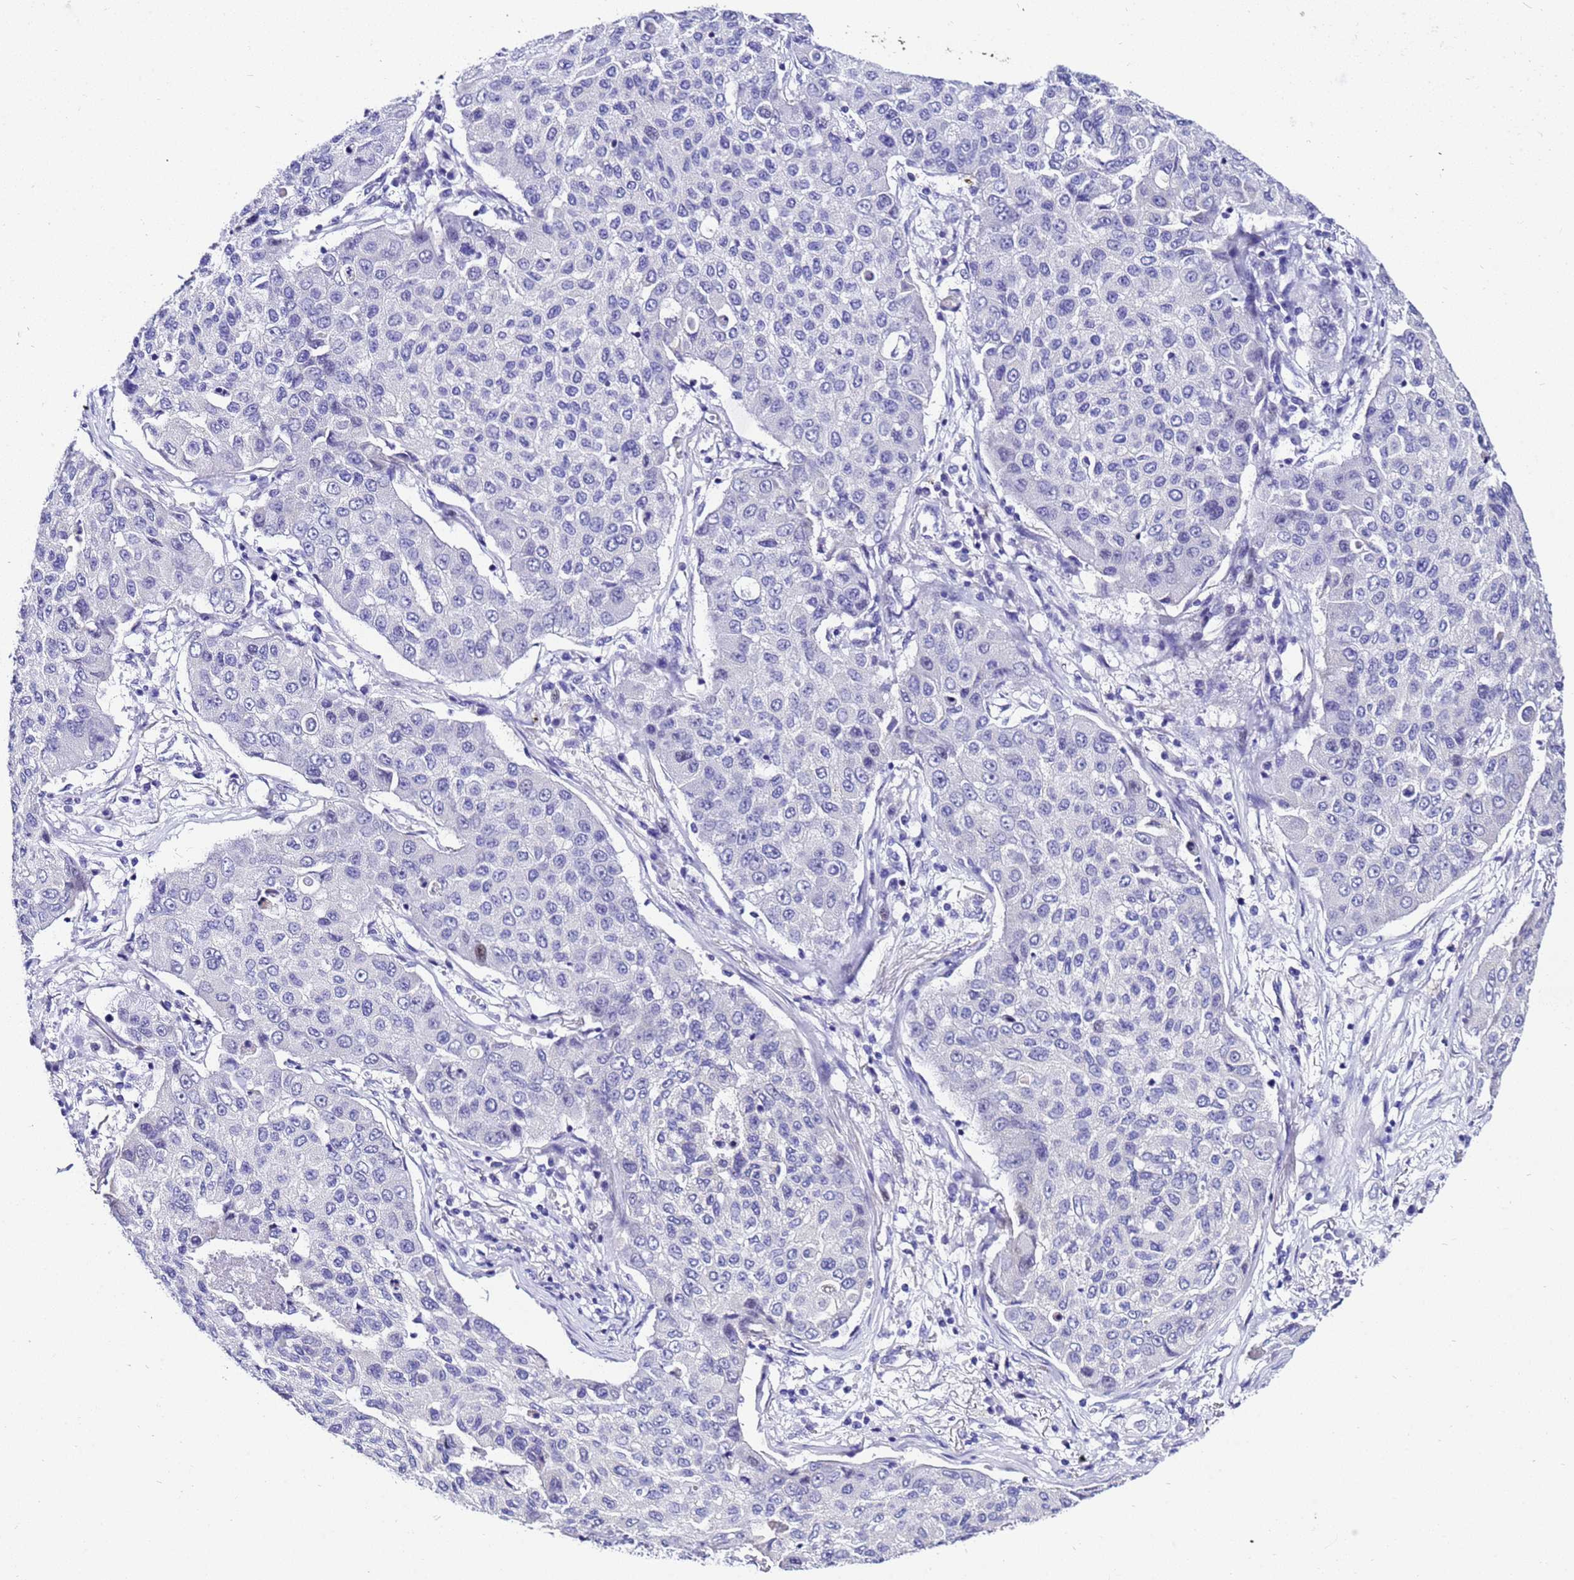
{"staining": {"intensity": "negative", "quantity": "none", "location": "none"}, "tissue": "lung cancer", "cell_type": "Tumor cells", "image_type": "cancer", "snomed": [{"axis": "morphology", "description": "Squamous cell carcinoma, NOS"}, {"axis": "topography", "description": "Lung"}], "caption": "DAB (3,3'-diaminobenzidine) immunohistochemical staining of human lung cancer shows no significant expression in tumor cells.", "gene": "ZNF417", "patient": {"sex": "male", "age": 74}}